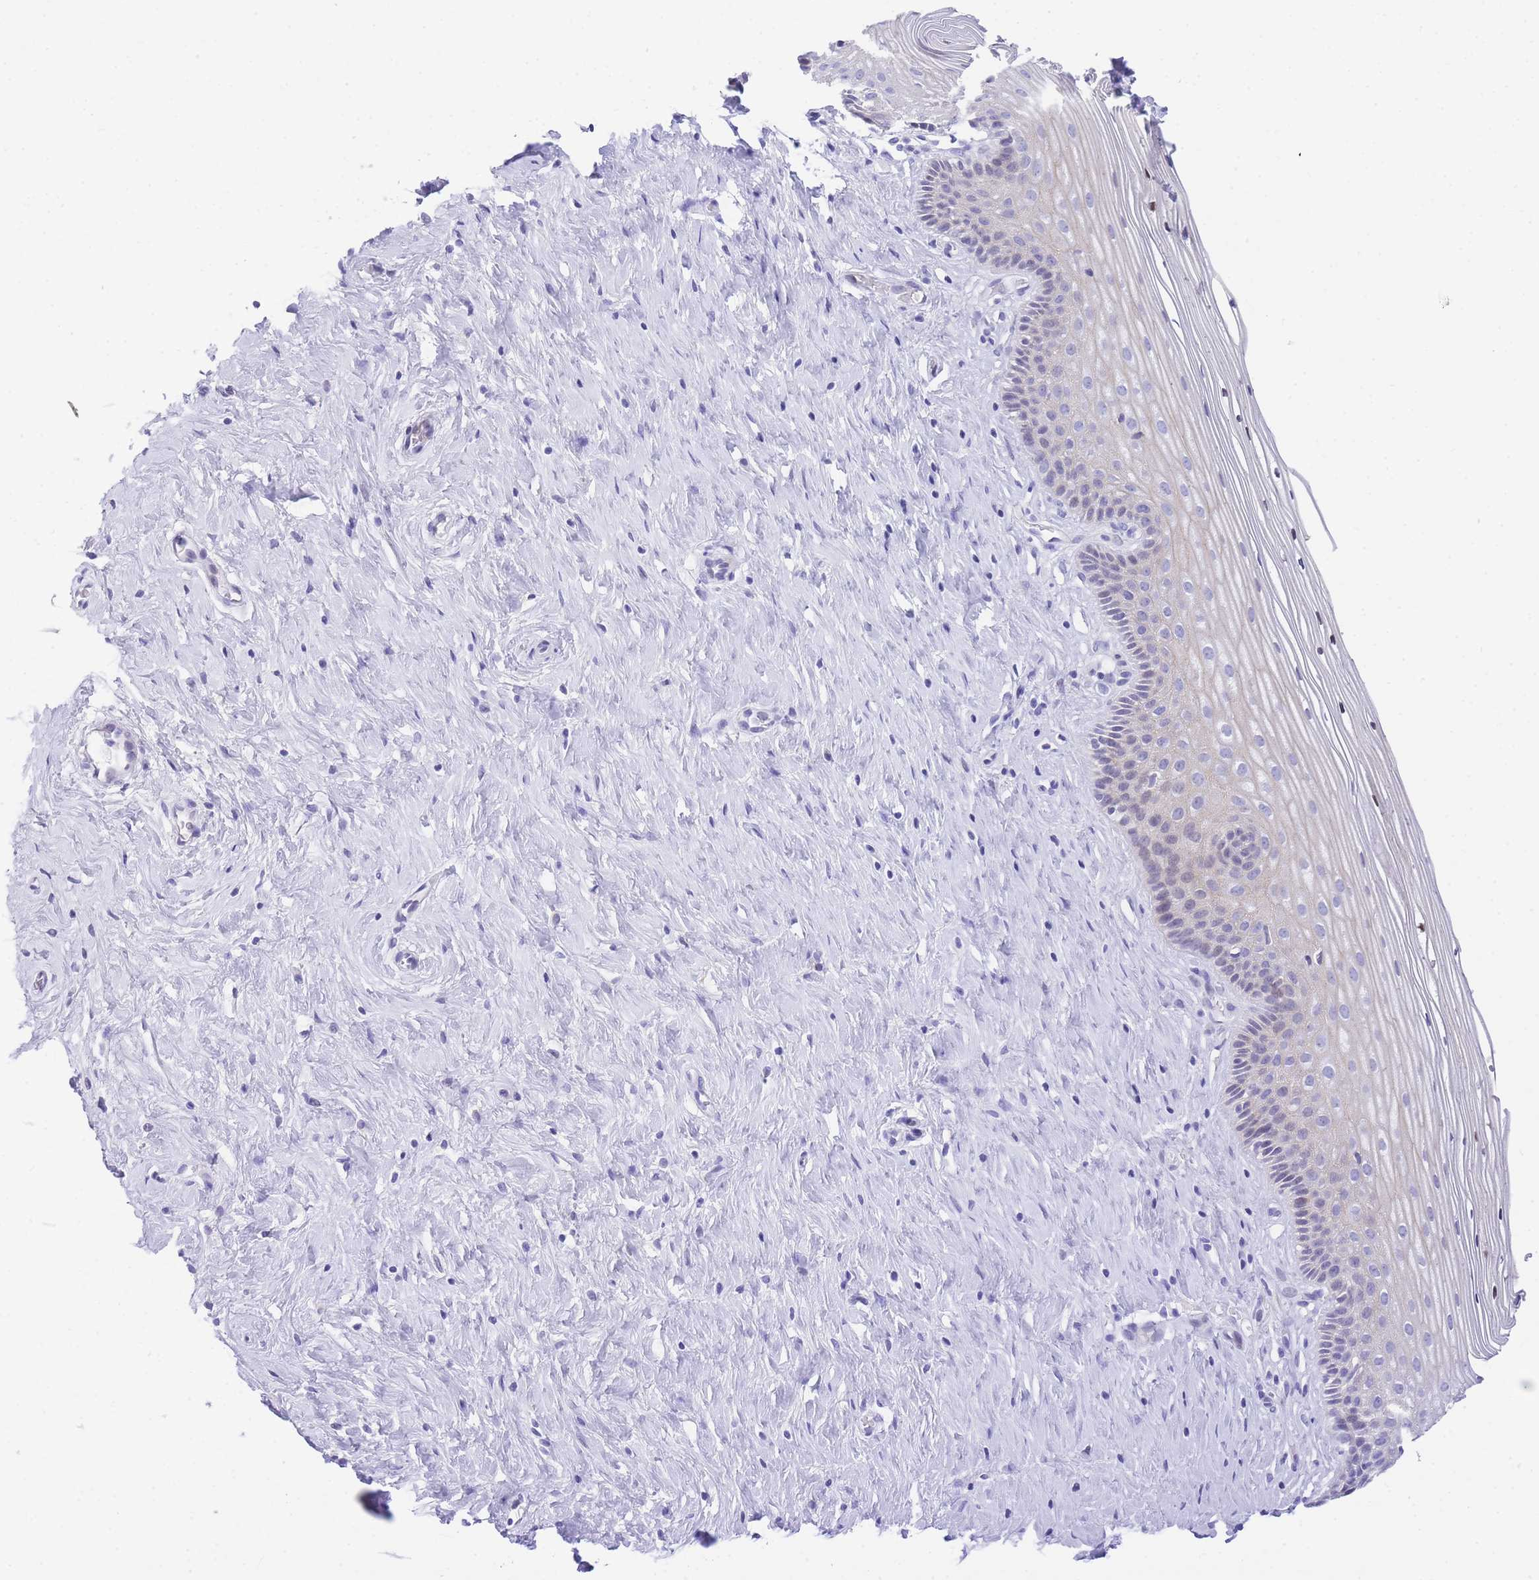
{"staining": {"intensity": "negative", "quantity": "none", "location": "none"}, "tissue": "cervix", "cell_type": "Squamous epithelial cells", "image_type": "normal", "snomed": [{"axis": "morphology", "description": "Normal tissue, NOS"}, {"axis": "topography", "description": "Cervix"}], "caption": "Immunohistochemistry (IHC) of benign human cervix displays no expression in squamous epithelial cells. The staining was performed using DAB to visualize the protein expression in brown, while the nuclei were stained in blue with hematoxylin (Magnification: 20x).", "gene": "TIFAB", "patient": {"sex": "female", "age": 33}}